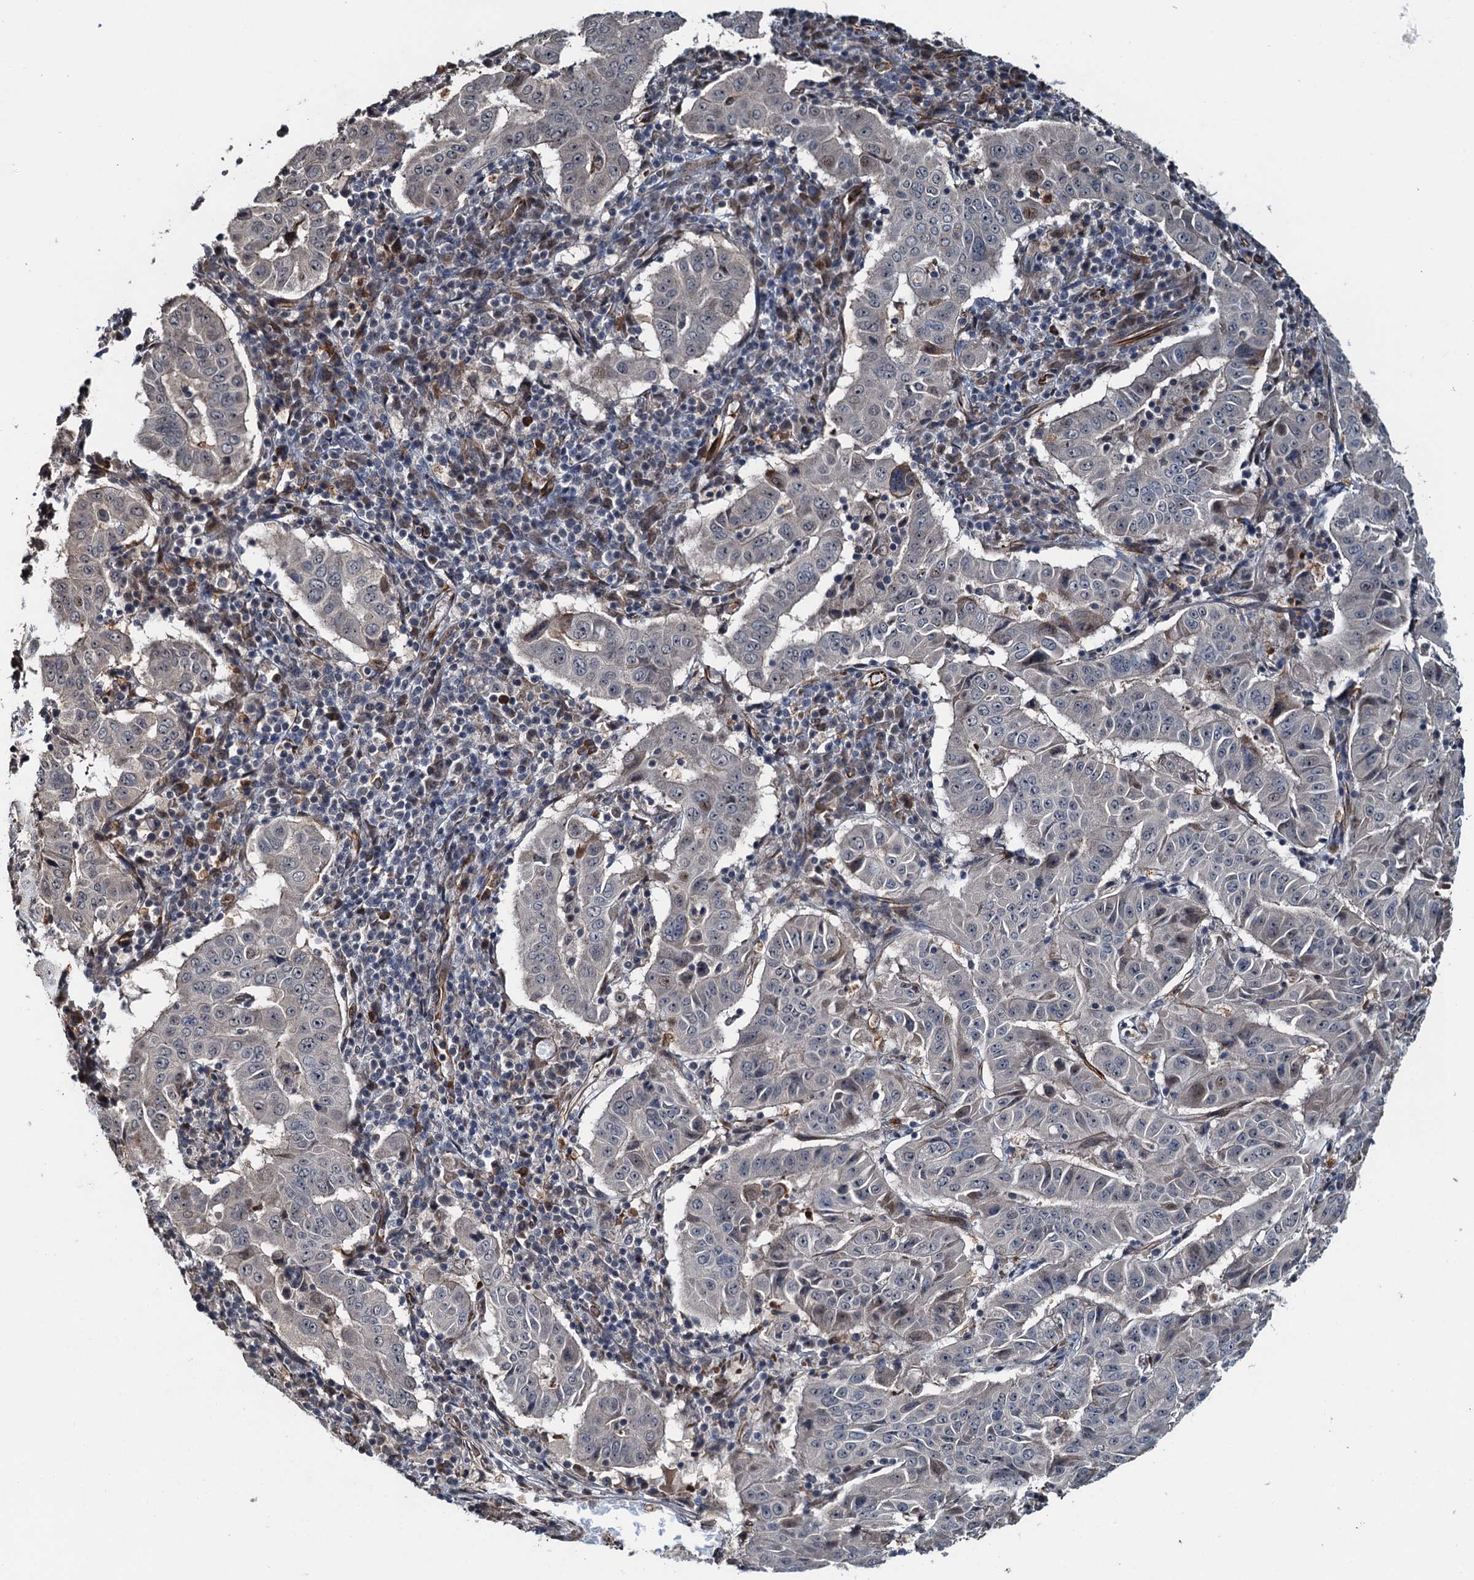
{"staining": {"intensity": "negative", "quantity": "none", "location": "none"}, "tissue": "pancreatic cancer", "cell_type": "Tumor cells", "image_type": "cancer", "snomed": [{"axis": "morphology", "description": "Adenocarcinoma, NOS"}, {"axis": "topography", "description": "Pancreas"}], "caption": "High magnification brightfield microscopy of pancreatic adenocarcinoma stained with DAB (3,3'-diaminobenzidine) (brown) and counterstained with hematoxylin (blue): tumor cells show no significant staining.", "gene": "WHAMM", "patient": {"sex": "male", "age": 63}}